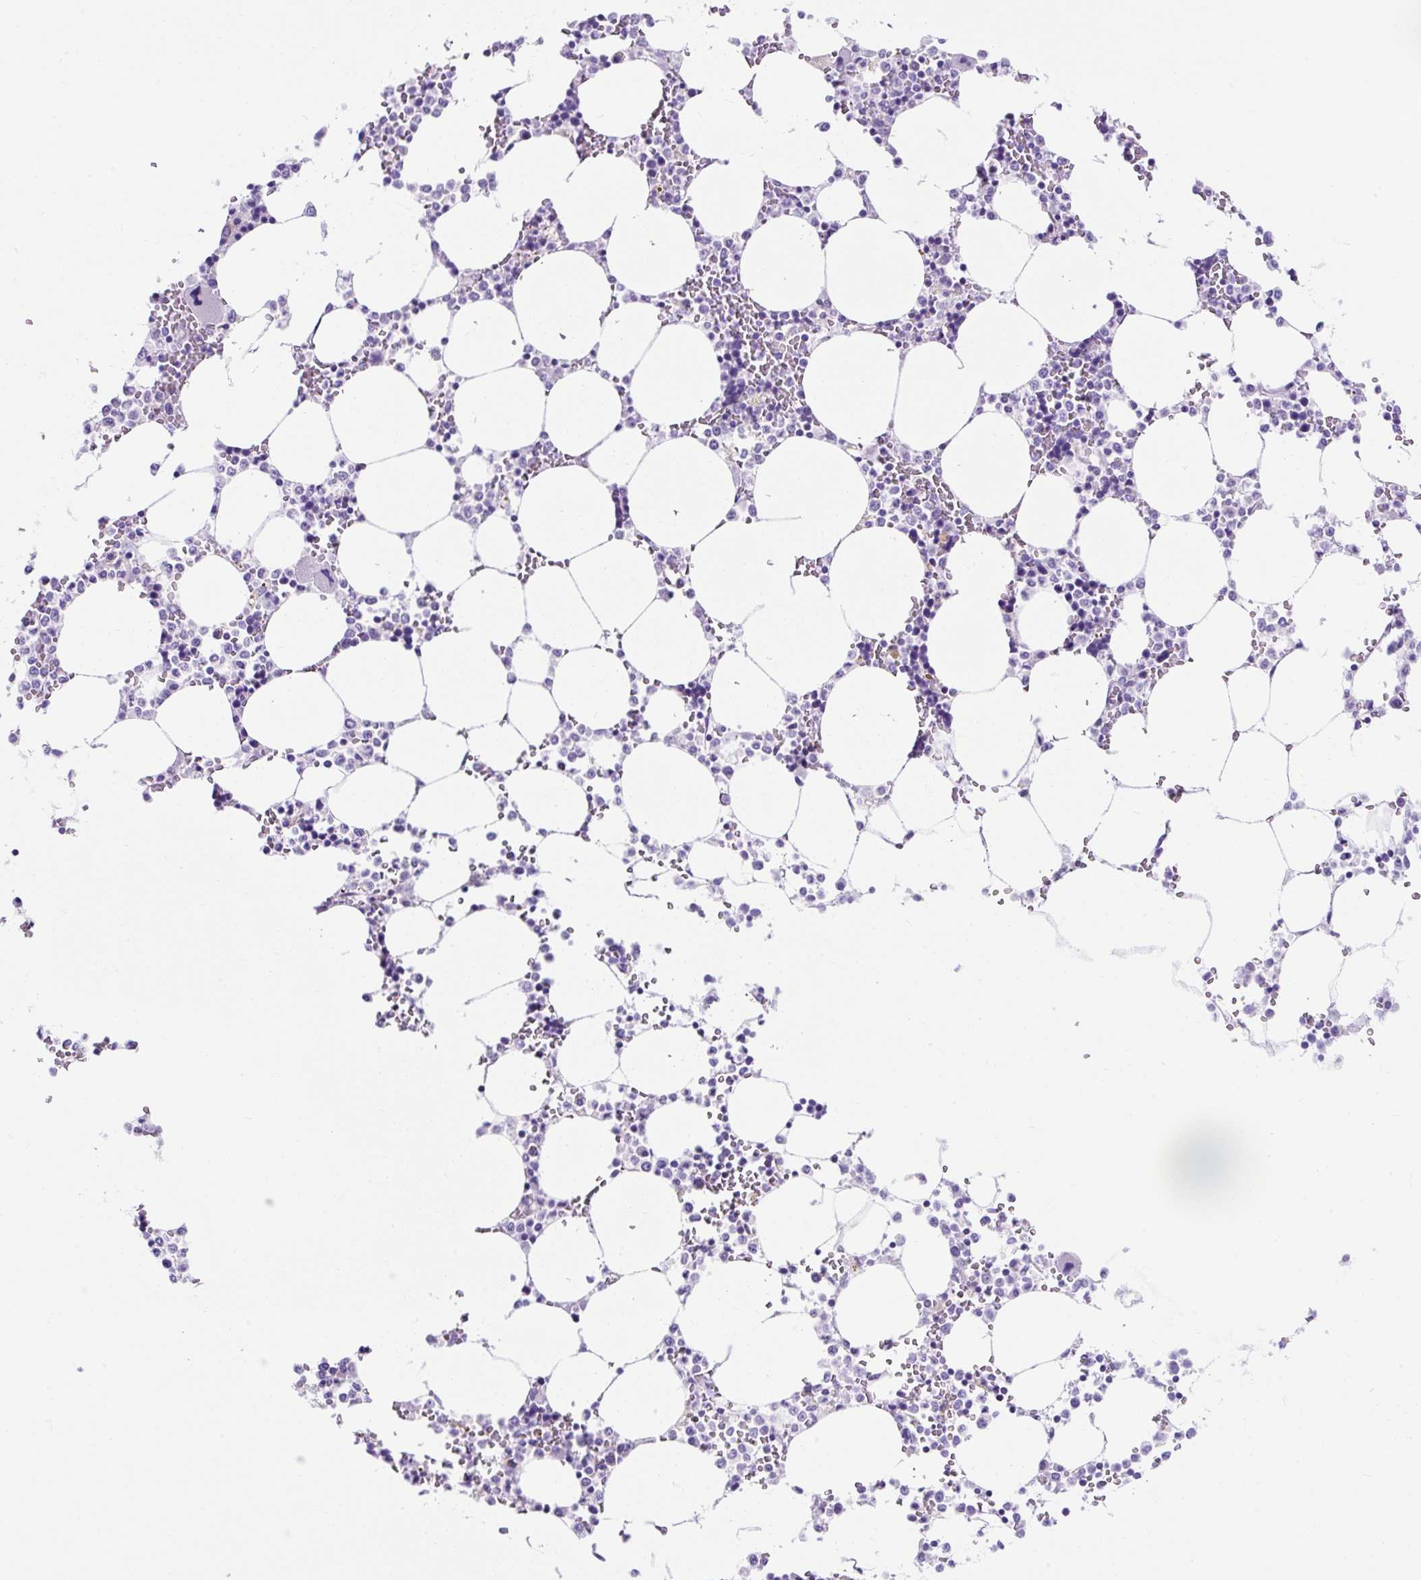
{"staining": {"intensity": "negative", "quantity": "none", "location": "none"}, "tissue": "bone marrow", "cell_type": "Hematopoietic cells", "image_type": "normal", "snomed": [{"axis": "morphology", "description": "Normal tissue, NOS"}, {"axis": "topography", "description": "Bone marrow"}], "caption": "An immunohistochemistry (IHC) photomicrograph of unremarkable bone marrow is shown. There is no staining in hematopoietic cells of bone marrow.", "gene": "KRT12", "patient": {"sex": "male", "age": 64}}